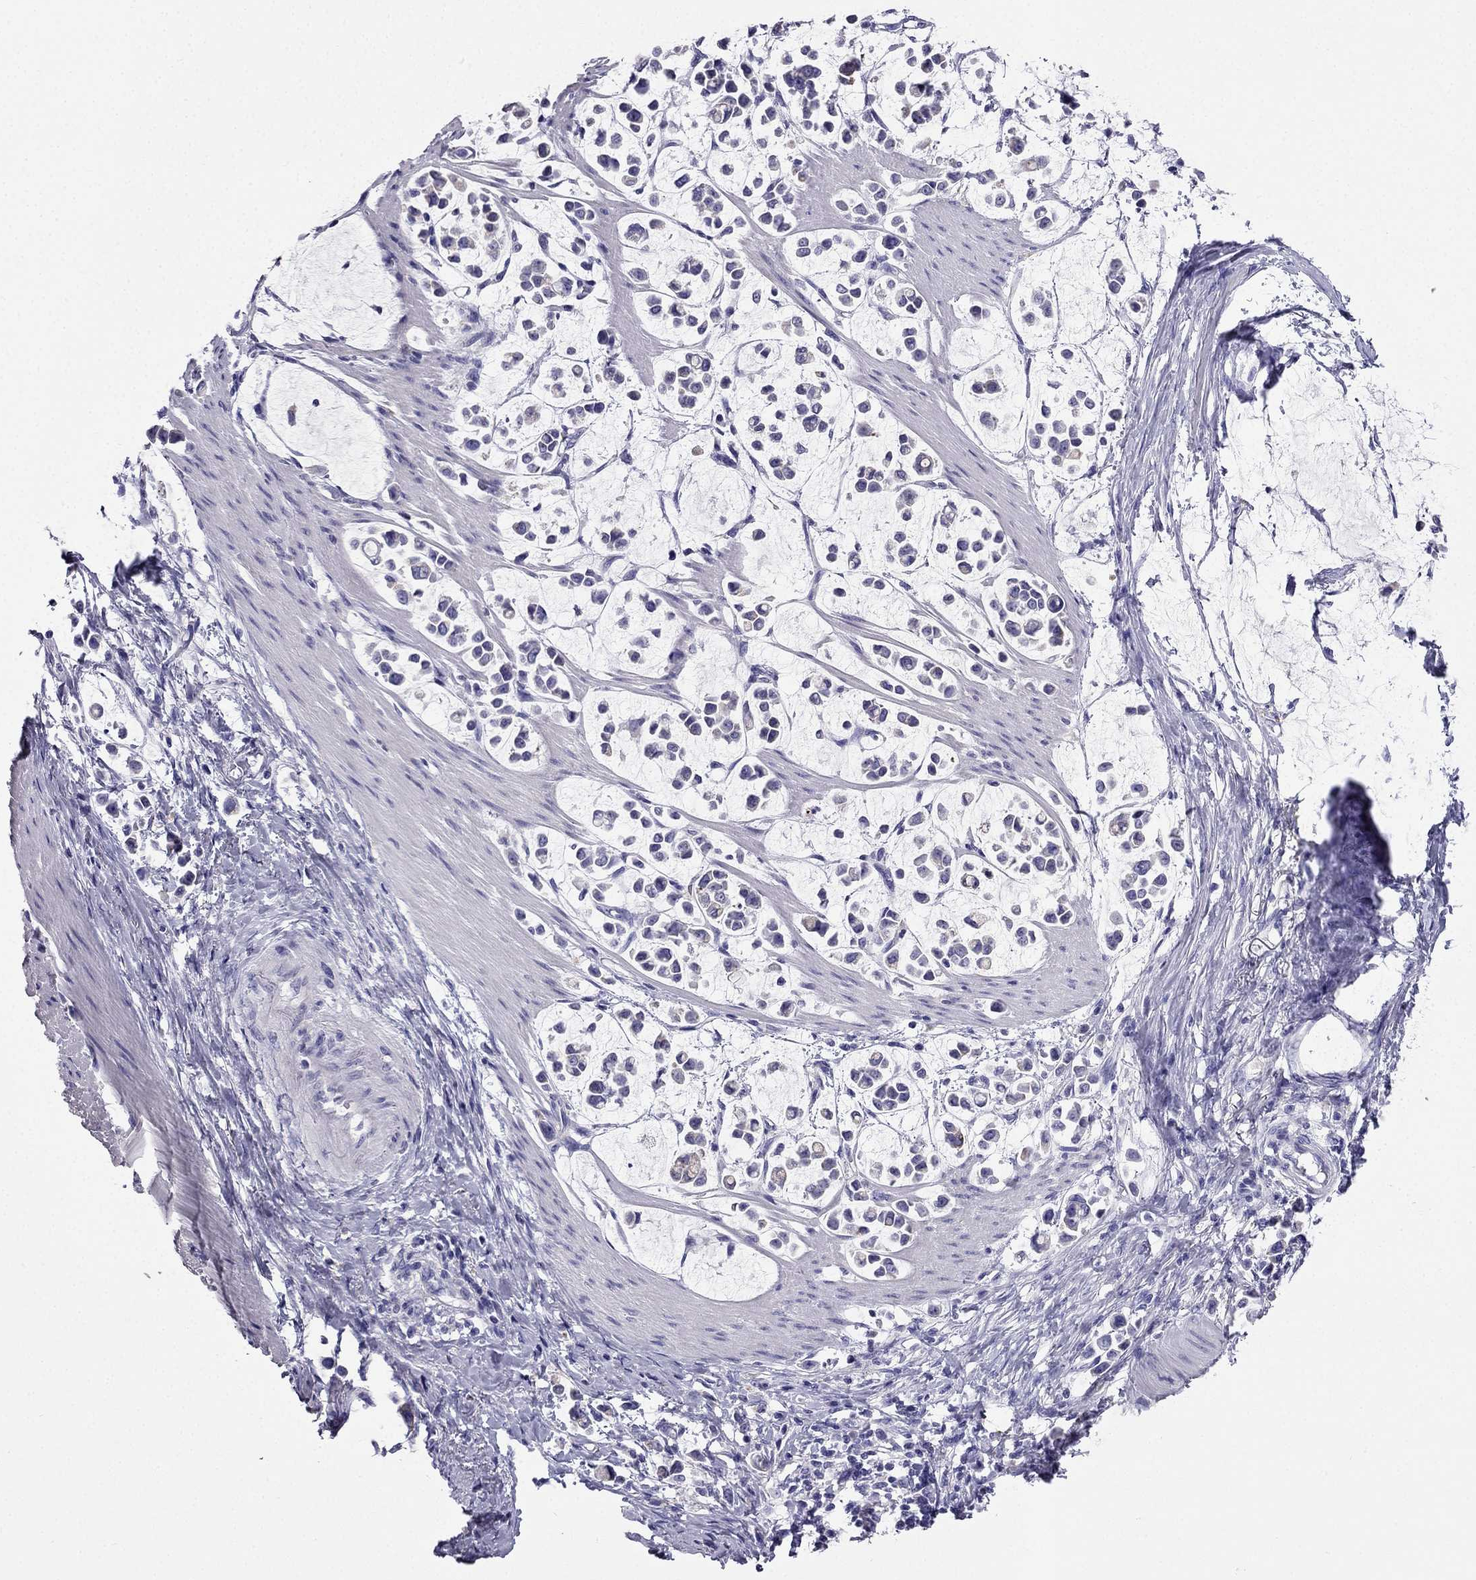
{"staining": {"intensity": "negative", "quantity": "none", "location": "none"}, "tissue": "stomach cancer", "cell_type": "Tumor cells", "image_type": "cancer", "snomed": [{"axis": "morphology", "description": "Adenocarcinoma, NOS"}, {"axis": "topography", "description": "Stomach"}], "caption": "IHC photomicrograph of human adenocarcinoma (stomach) stained for a protein (brown), which reveals no positivity in tumor cells.", "gene": "PTH", "patient": {"sex": "male", "age": 82}}